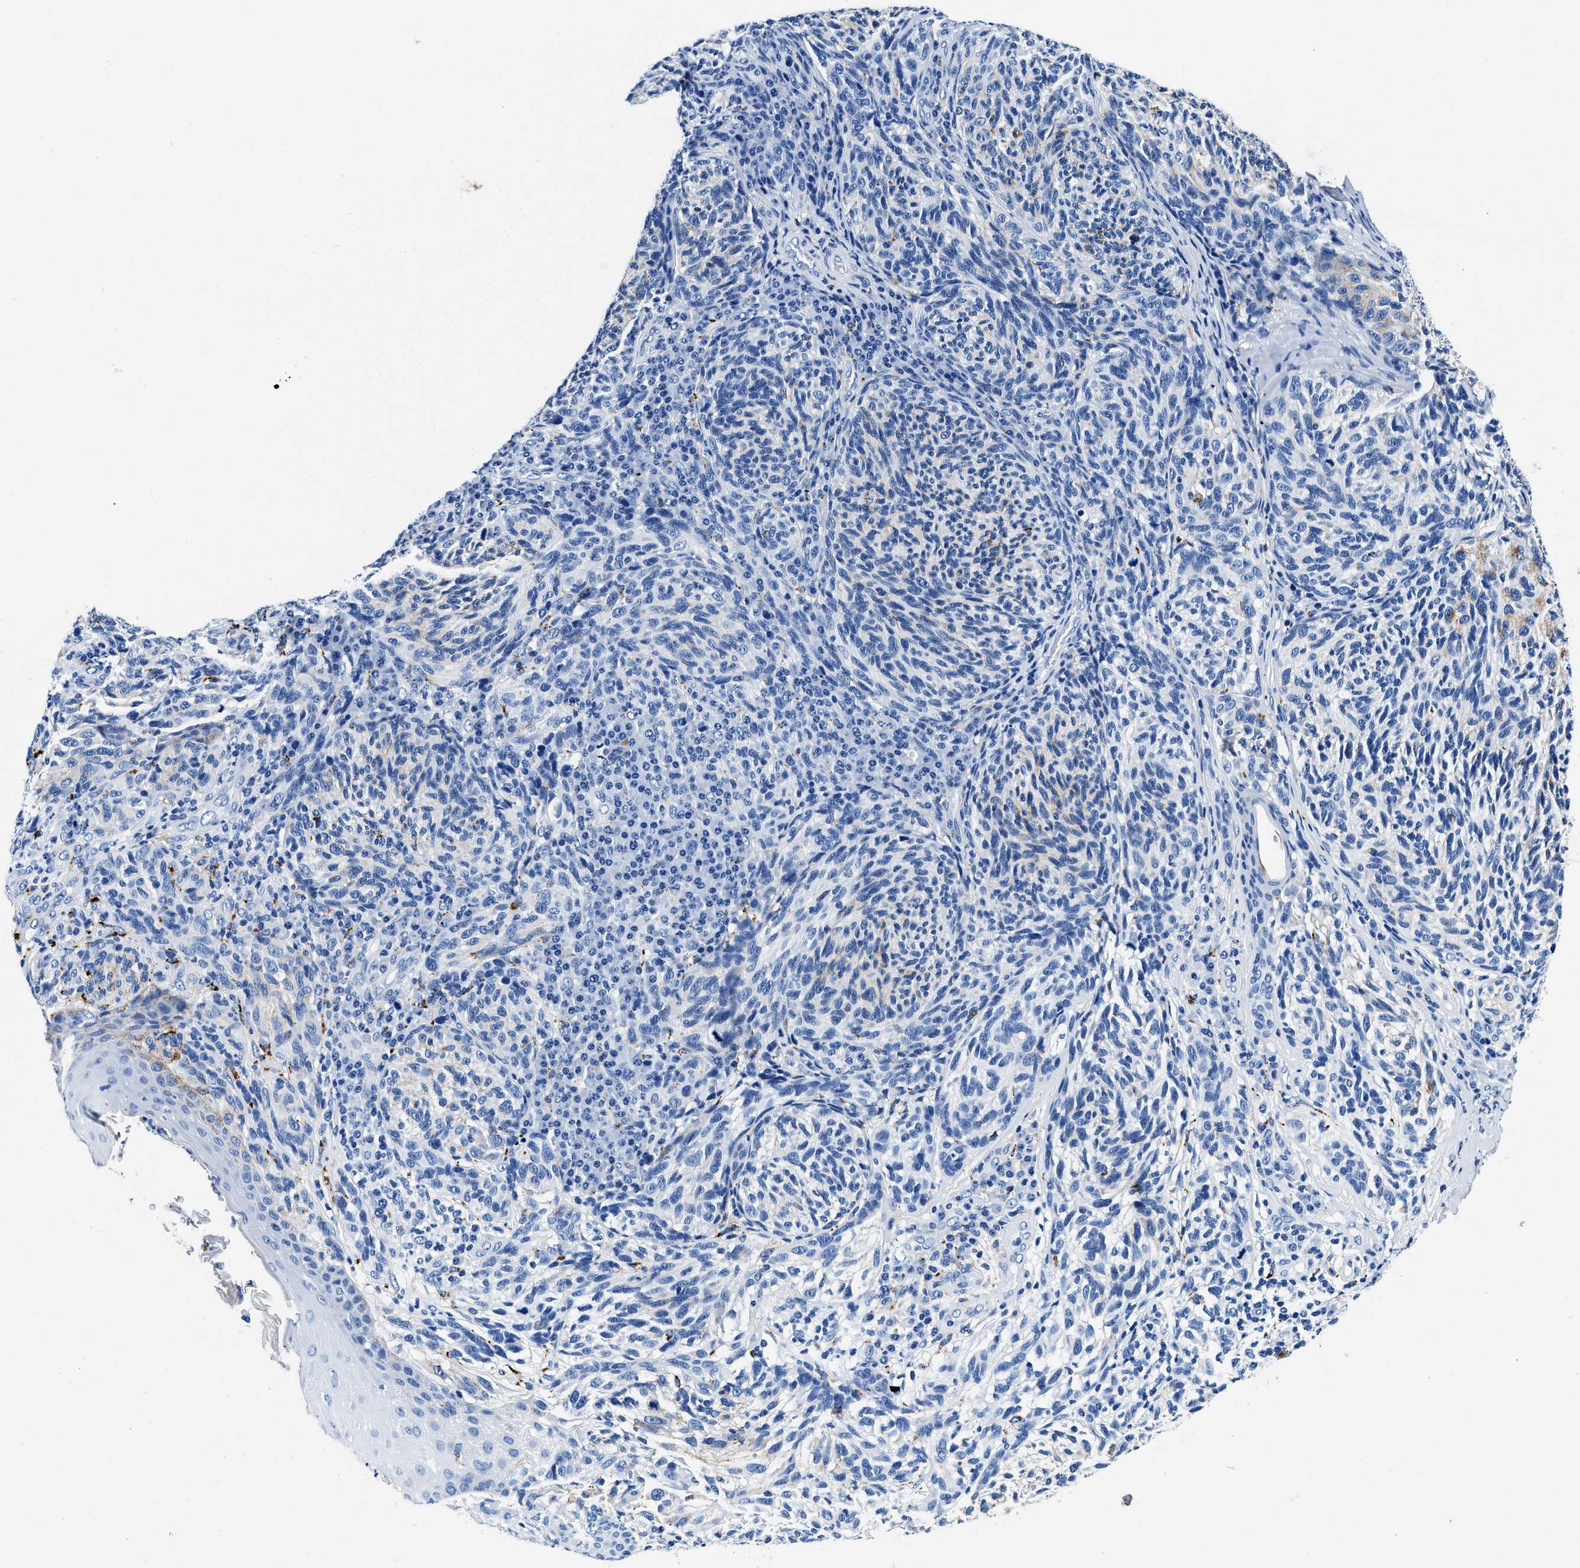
{"staining": {"intensity": "weak", "quantity": "<25%", "location": "cytoplasmic/membranous"}, "tissue": "melanoma", "cell_type": "Tumor cells", "image_type": "cancer", "snomed": [{"axis": "morphology", "description": "Malignant melanoma, NOS"}, {"axis": "topography", "description": "Skin"}], "caption": "DAB immunohistochemical staining of human malignant melanoma demonstrates no significant staining in tumor cells.", "gene": "OR14K1", "patient": {"sex": "female", "age": 73}}